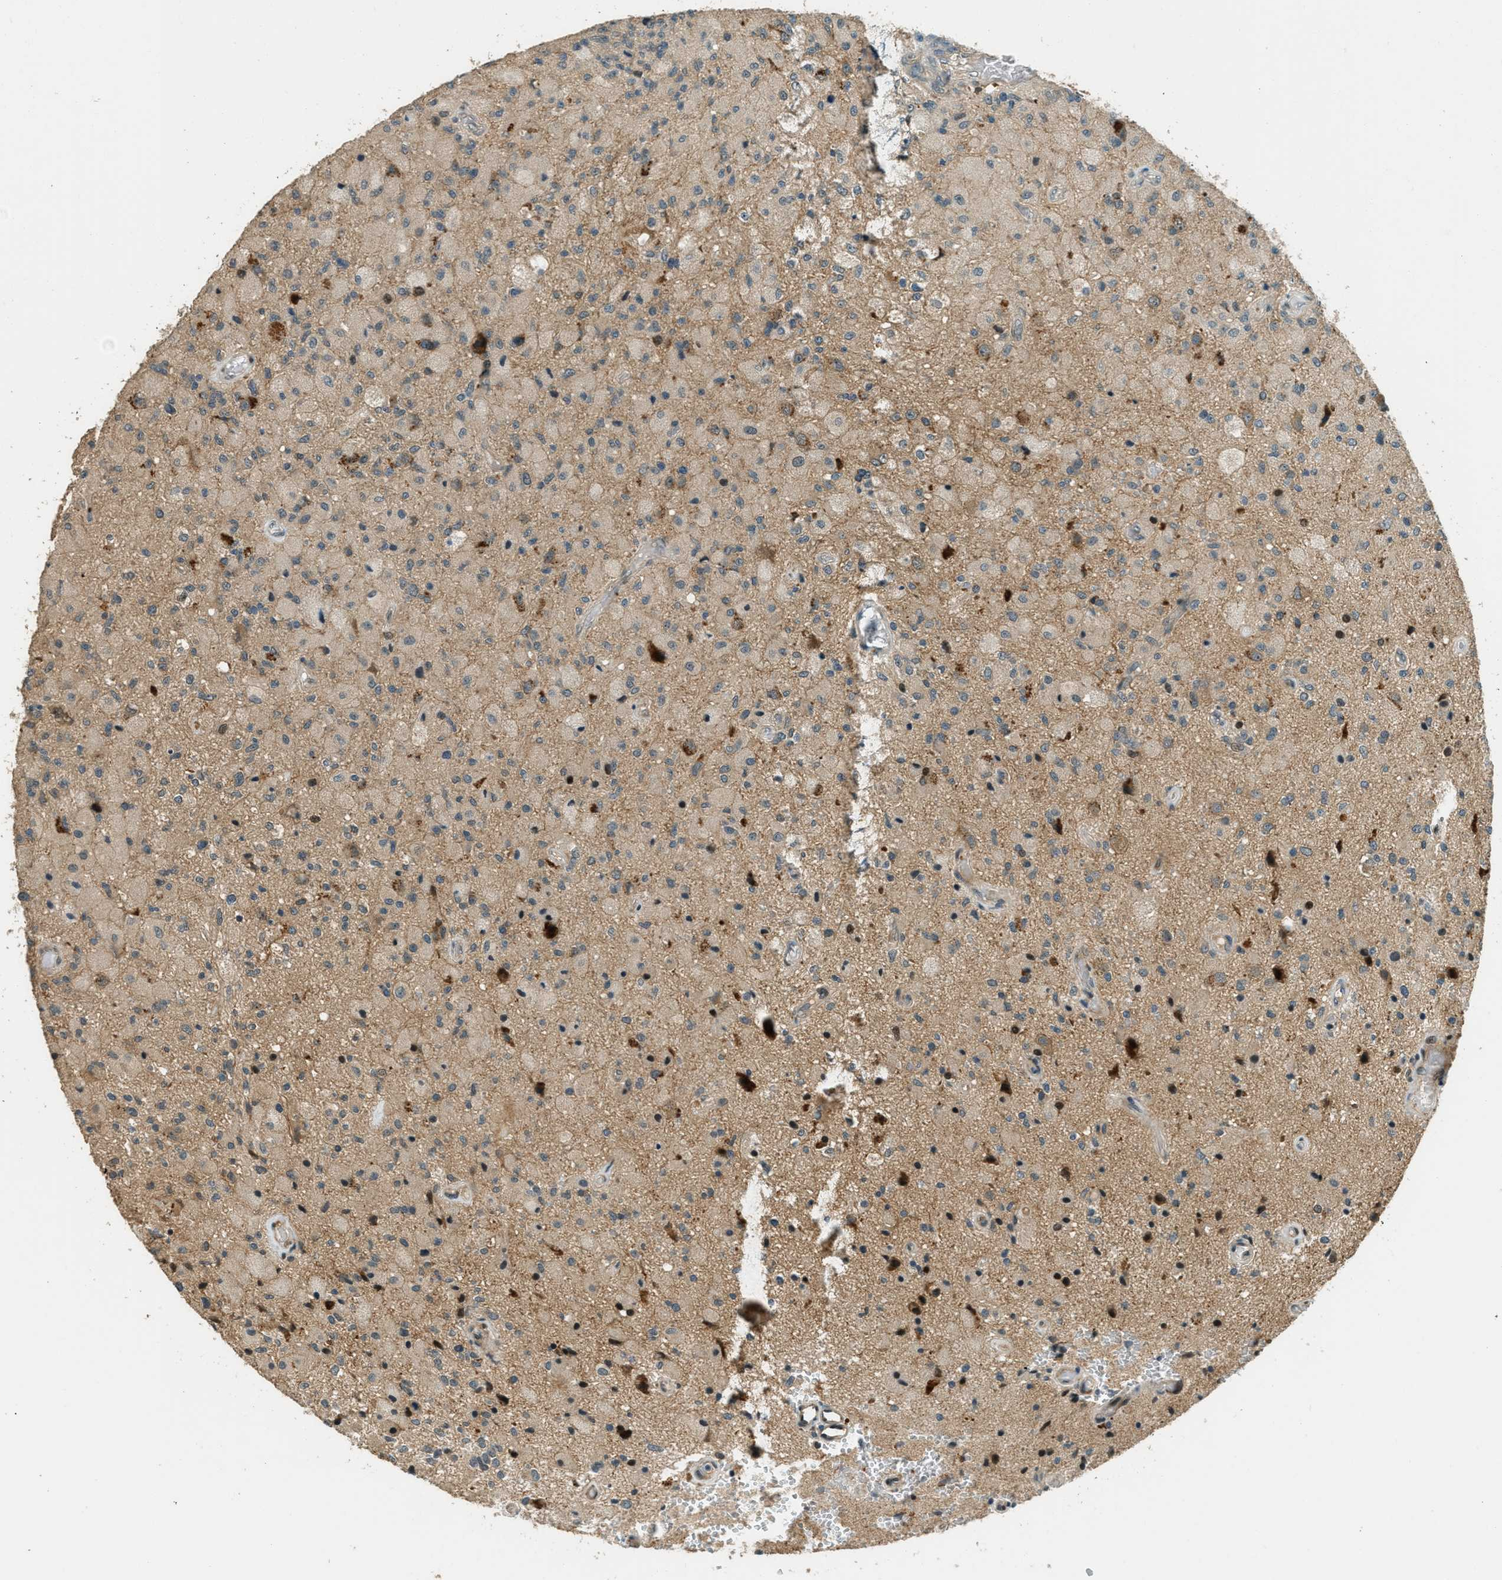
{"staining": {"intensity": "moderate", "quantity": "<25%", "location": "cytoplasmic/membranous"}, "tissue": "glioma", "cell_type": "Tumor cells", "image_type": "cancer", "snomed": [{"axis": "morphology", "description": "Normal tissue, NOS"}, {"axis": "morphology", "description": "Glioma, malignant, High grade"}, {"axis": "topography", "description": "Cerebral cortex"}], "caption": "Human glioma stained for a protein (brown) demonstrates moderate cytoplasmic/membranous positive expression in approximately <25% of tumor cells.", "gene": "PTPN23", "patient": {"sex": "male", "age": 77}}